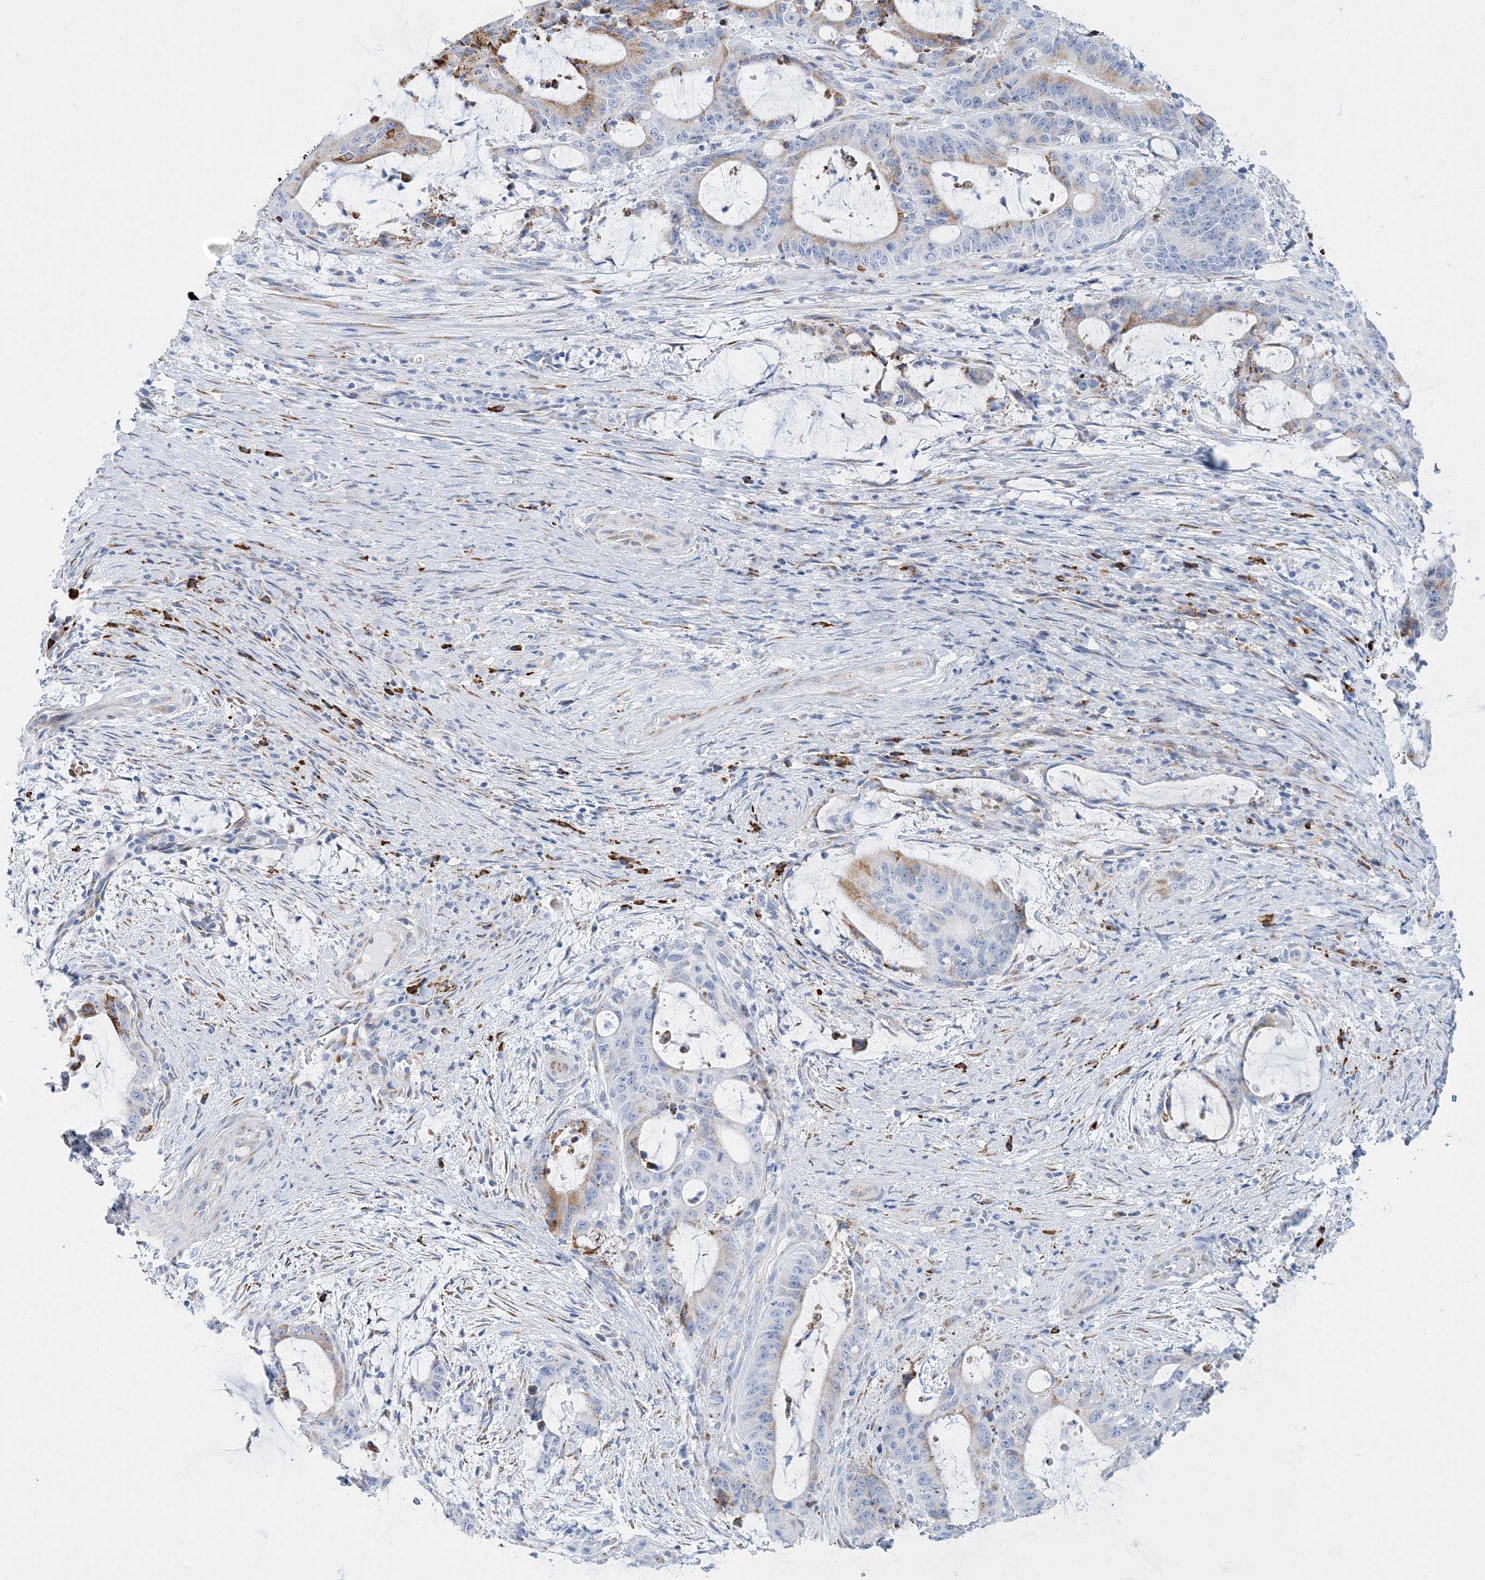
{"staining": {"intensity": "moderate", "quantity": "<25%", "location": "cytoplasmic/membranous"}, "tissue": "liver cancer", "cell_type": "Tumor cells", "image_type": "cancer", "snomed": [{"axis": "morphology", "description": "Normal tissue, NOS"}, {"axis": "morphology", "description": "Cholangiocarcinoma"}, {"axis": "topography", "description": "Liver"}, {"axis": "topography", "description": "Peripheral nerve tissue"}], "caption": "This is a photomicrograph of IHC staining of liver cancer (cholangiocarcinoma), which shows moderate expression in the cytoplasmic/membranous of tumor cells.", "gene": "TSPYL6", "patient": {"sex": "female", "age": 73}}